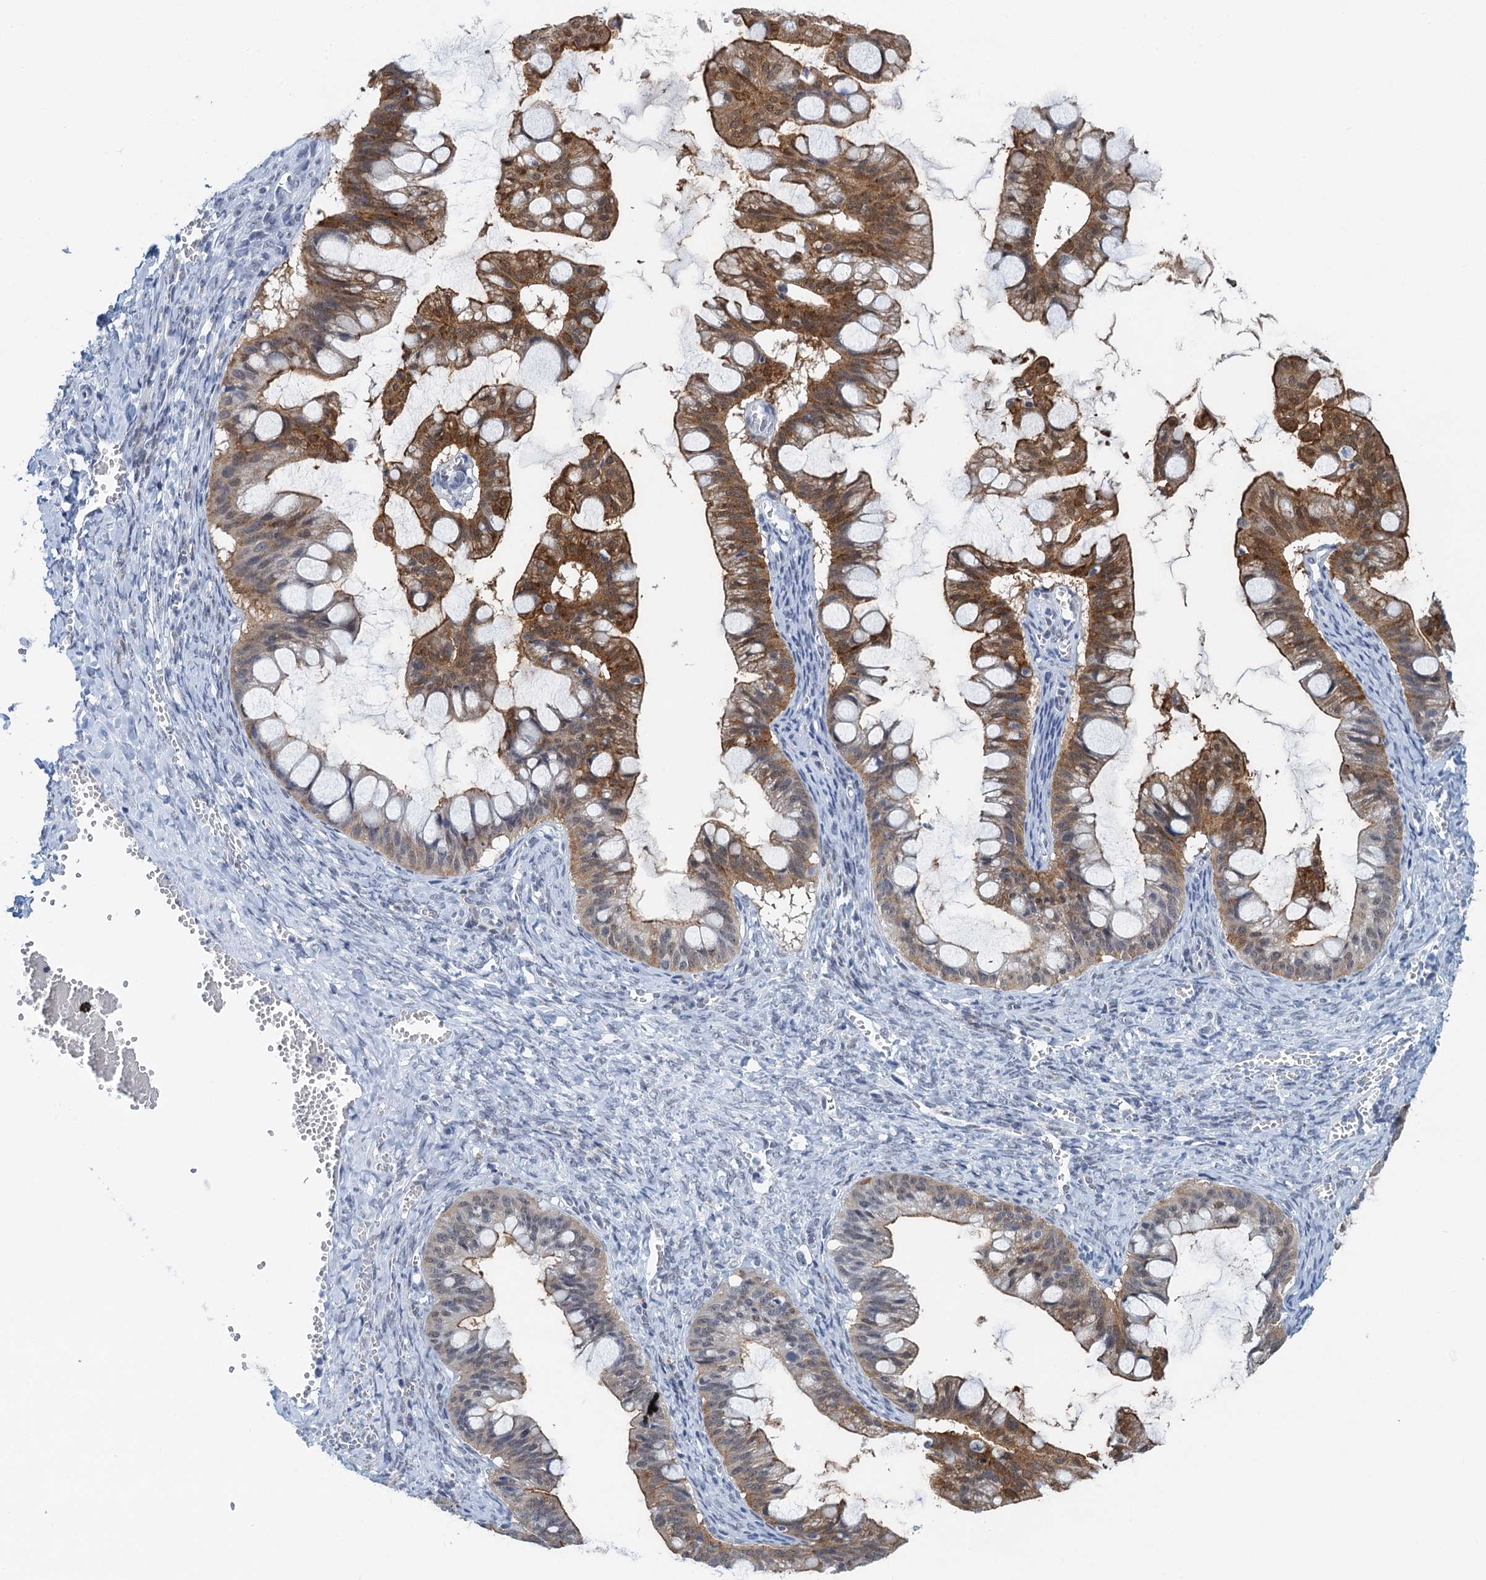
{"staining": {"intensity": "moderate", "quantity": ">75%", "location": "cytoplasmic/membranous,nuclear"}, "tissue": "ovarian cancer", "cell_type": "Tumor cells", "image_type": "cancer", "snomed": [{"axis": "morphology", "description": "Cystadenocarcinoma, mucinous, NOS"}, {"axis": "topography", "description": "Ovary"}], "caption": "A high-resolution image shows IHC staining of ovarian cancer (mucinous cystadenocarcinoma), which shows moderate cytoplasmic/membranous and nuclear staining in about >75% of tumor cells.", "gene": "EPS8L1", "patient": {"sex": "female", "age": 73}}